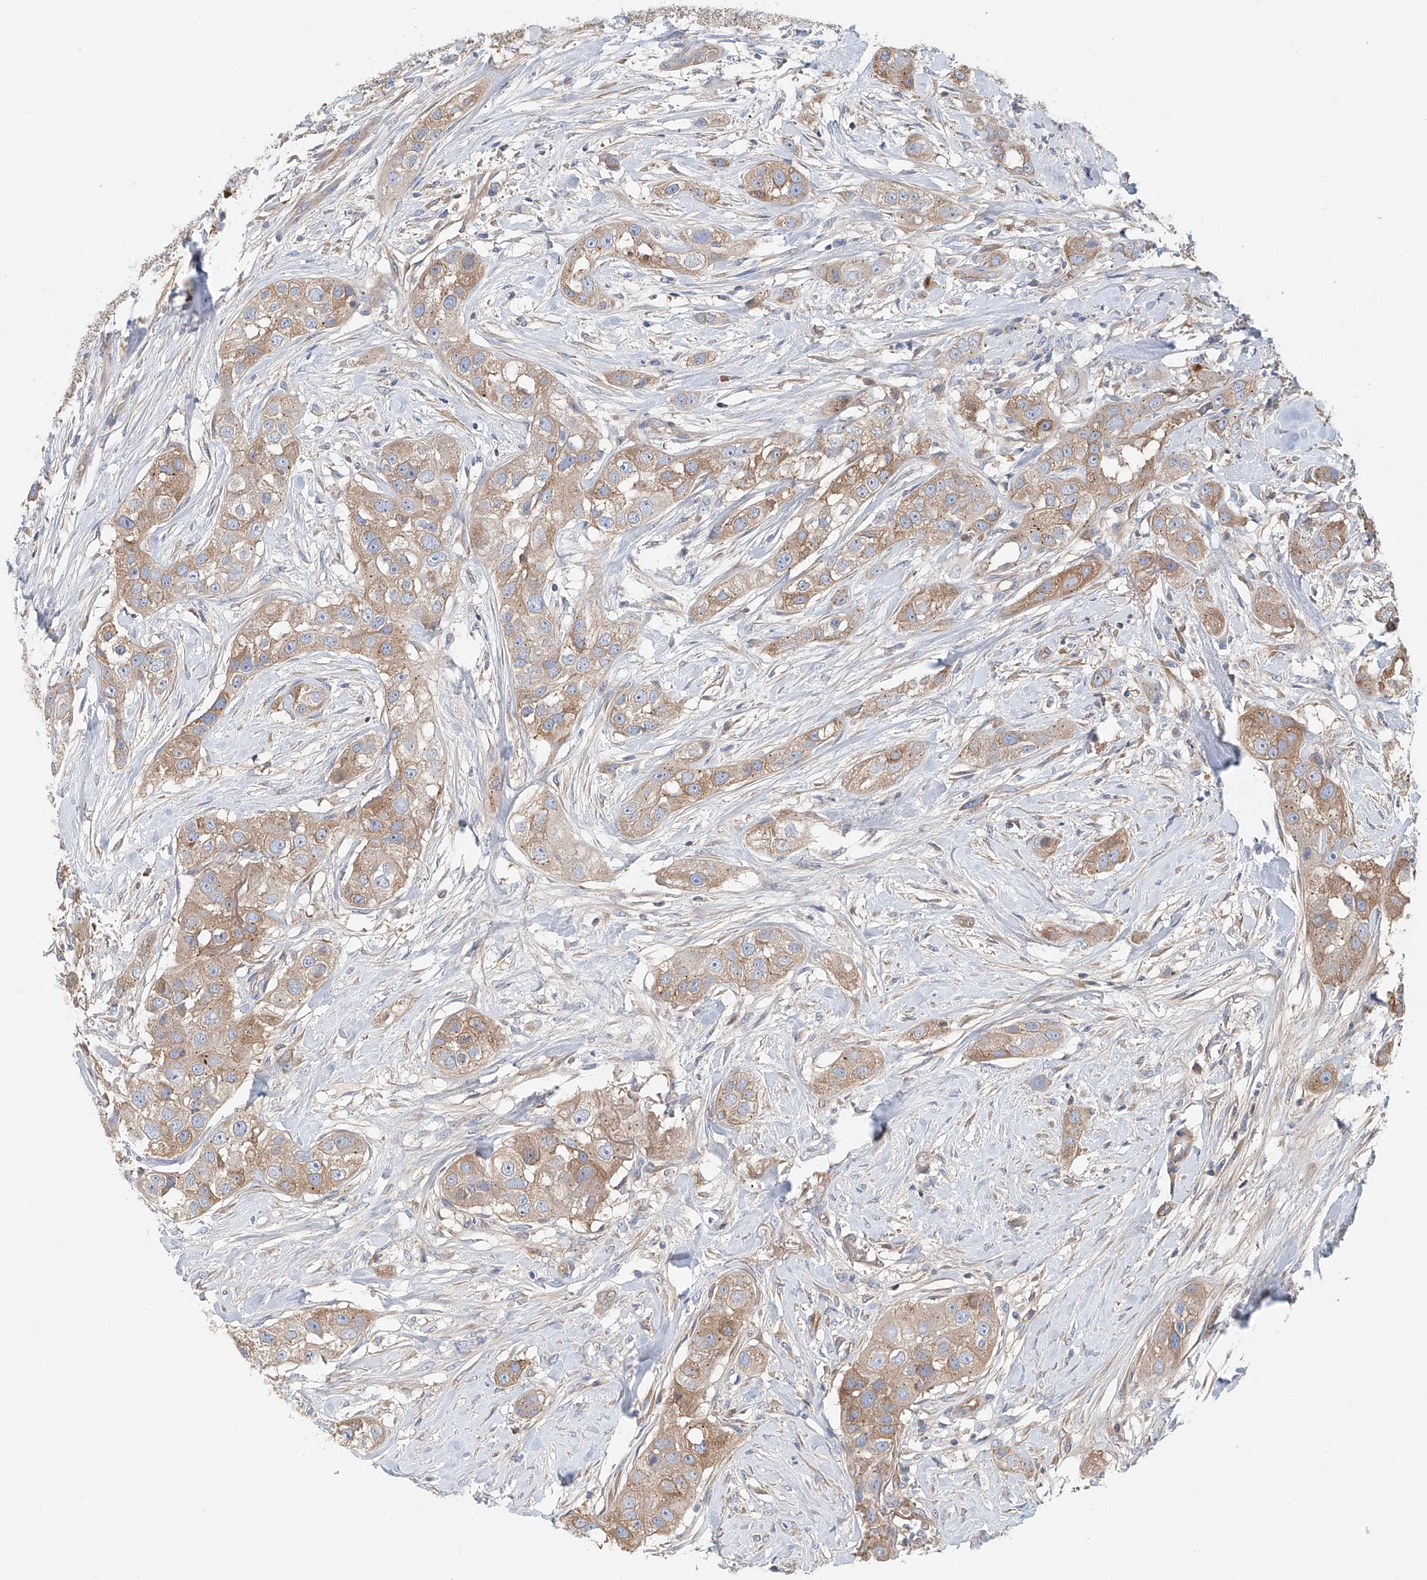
{"staining": {"intensity": "moderate", "quantity": ">75%", "location": "cytoplasmic/membranous"}, "tissue": "head and neck cancer", "cell_type": "Tumor cells", "image_type": "cancer", "snomed": [{"axis": "morphology", "description": "Normal tissue, NOS"}, {"axis": "morphology", "description": "Squamous cell carcinoma, NOS"}, {"axis": "topography", "description": "Skeletal muscle"}, {"axis": "topography", "description": "Head-Neck"}], "caption": "Head and neck cancer was stained to show a protein in brown. There is medium levels of moderate cytoplasmic/membranous expression in approximately >75% of tumor cells.", "gene": "FRYL", "patient": {"sex": "male", "age": 51}}